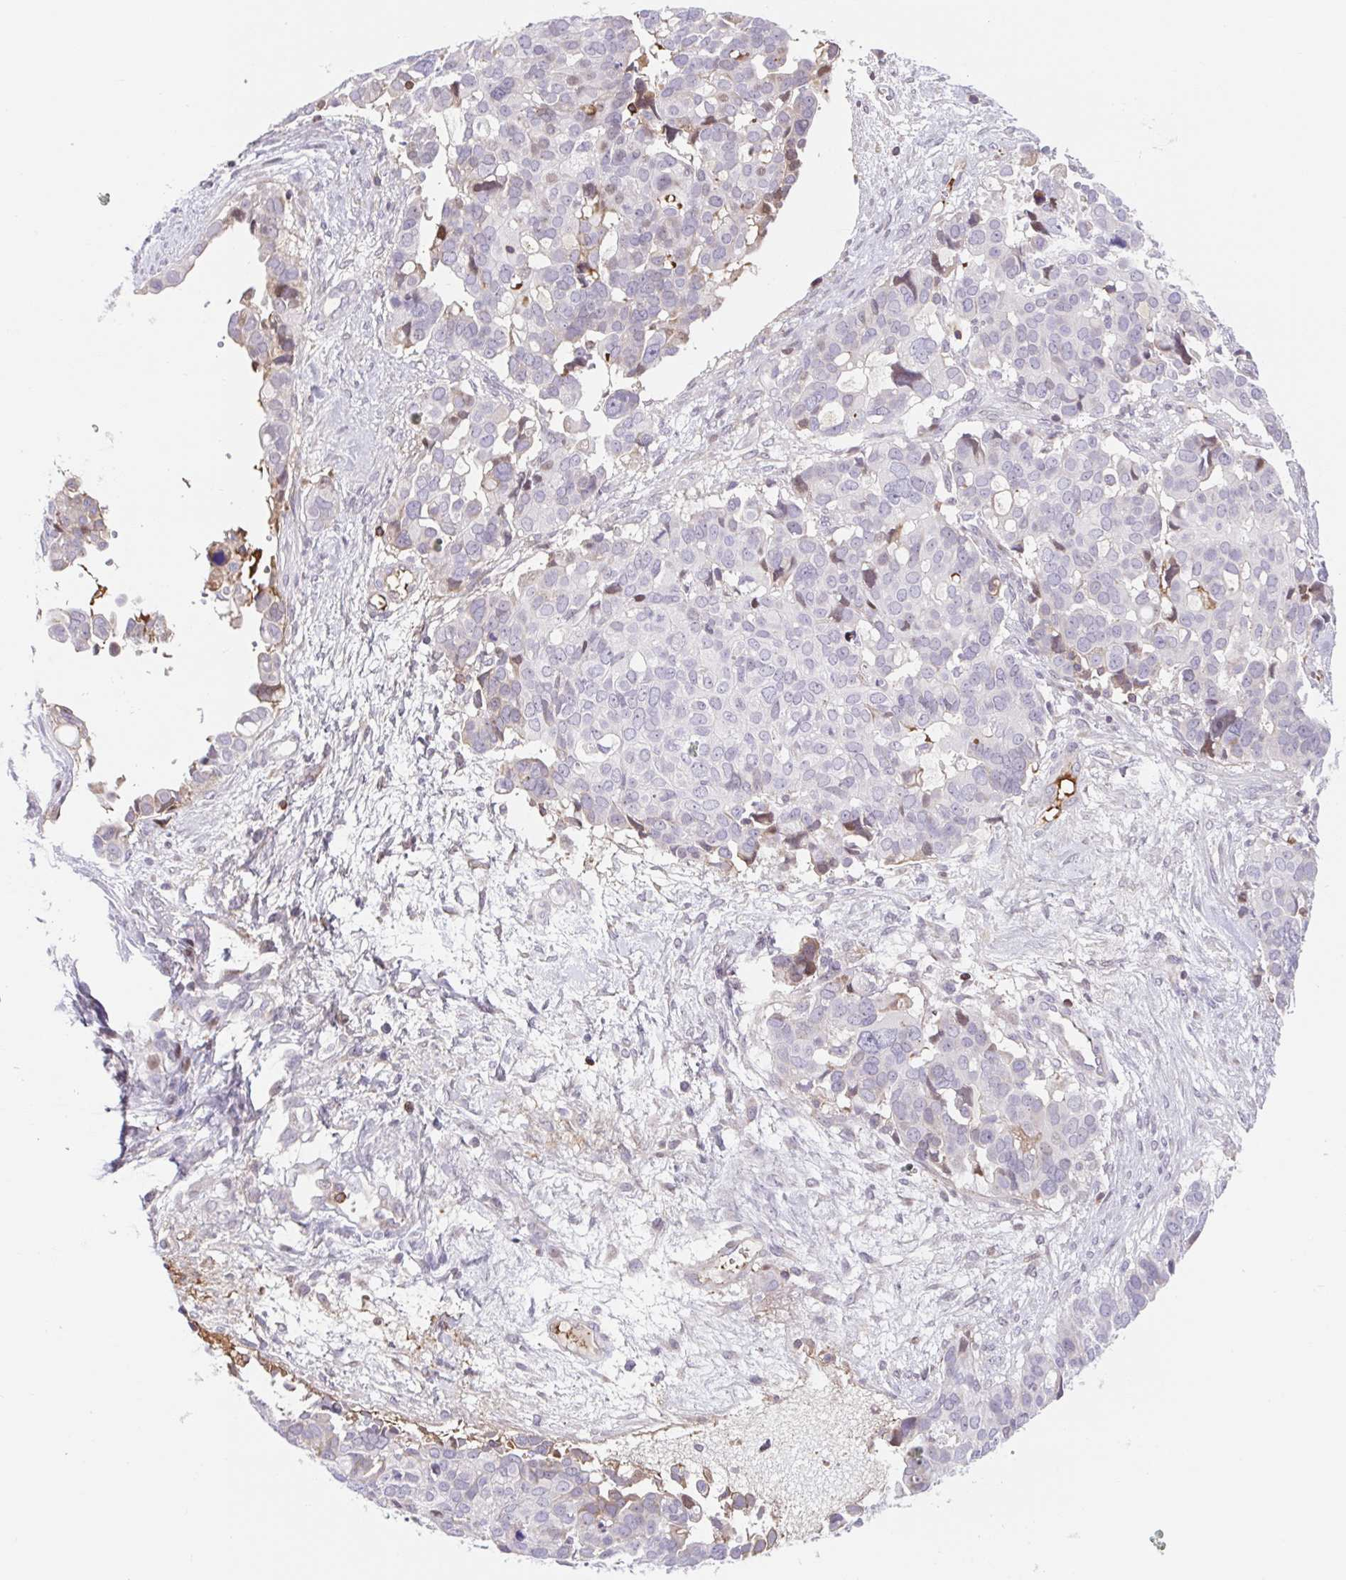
{"staining": {"intensity": "negative", "quantity": "none", "location": "none"}, "tissue": "ovarian cancer", "cell_type": "Tumor cells", "image_type": "cancer", "snomed": [{"axis": "morphology", "description": "Carcinoma, endometroid"}, {"axis": "topography", "description": "Ovary"}], "caption": "Immunohistochemistry (IHC) photomicrograph of neoplastic tissue: human ovarian cancer stained with DAB (3,3'-diaminobenzidine) demonstrates no significant protein expression in tumor cells.", "gene": "TPRG1", "patient": {"sex": "female", "age": 78}}